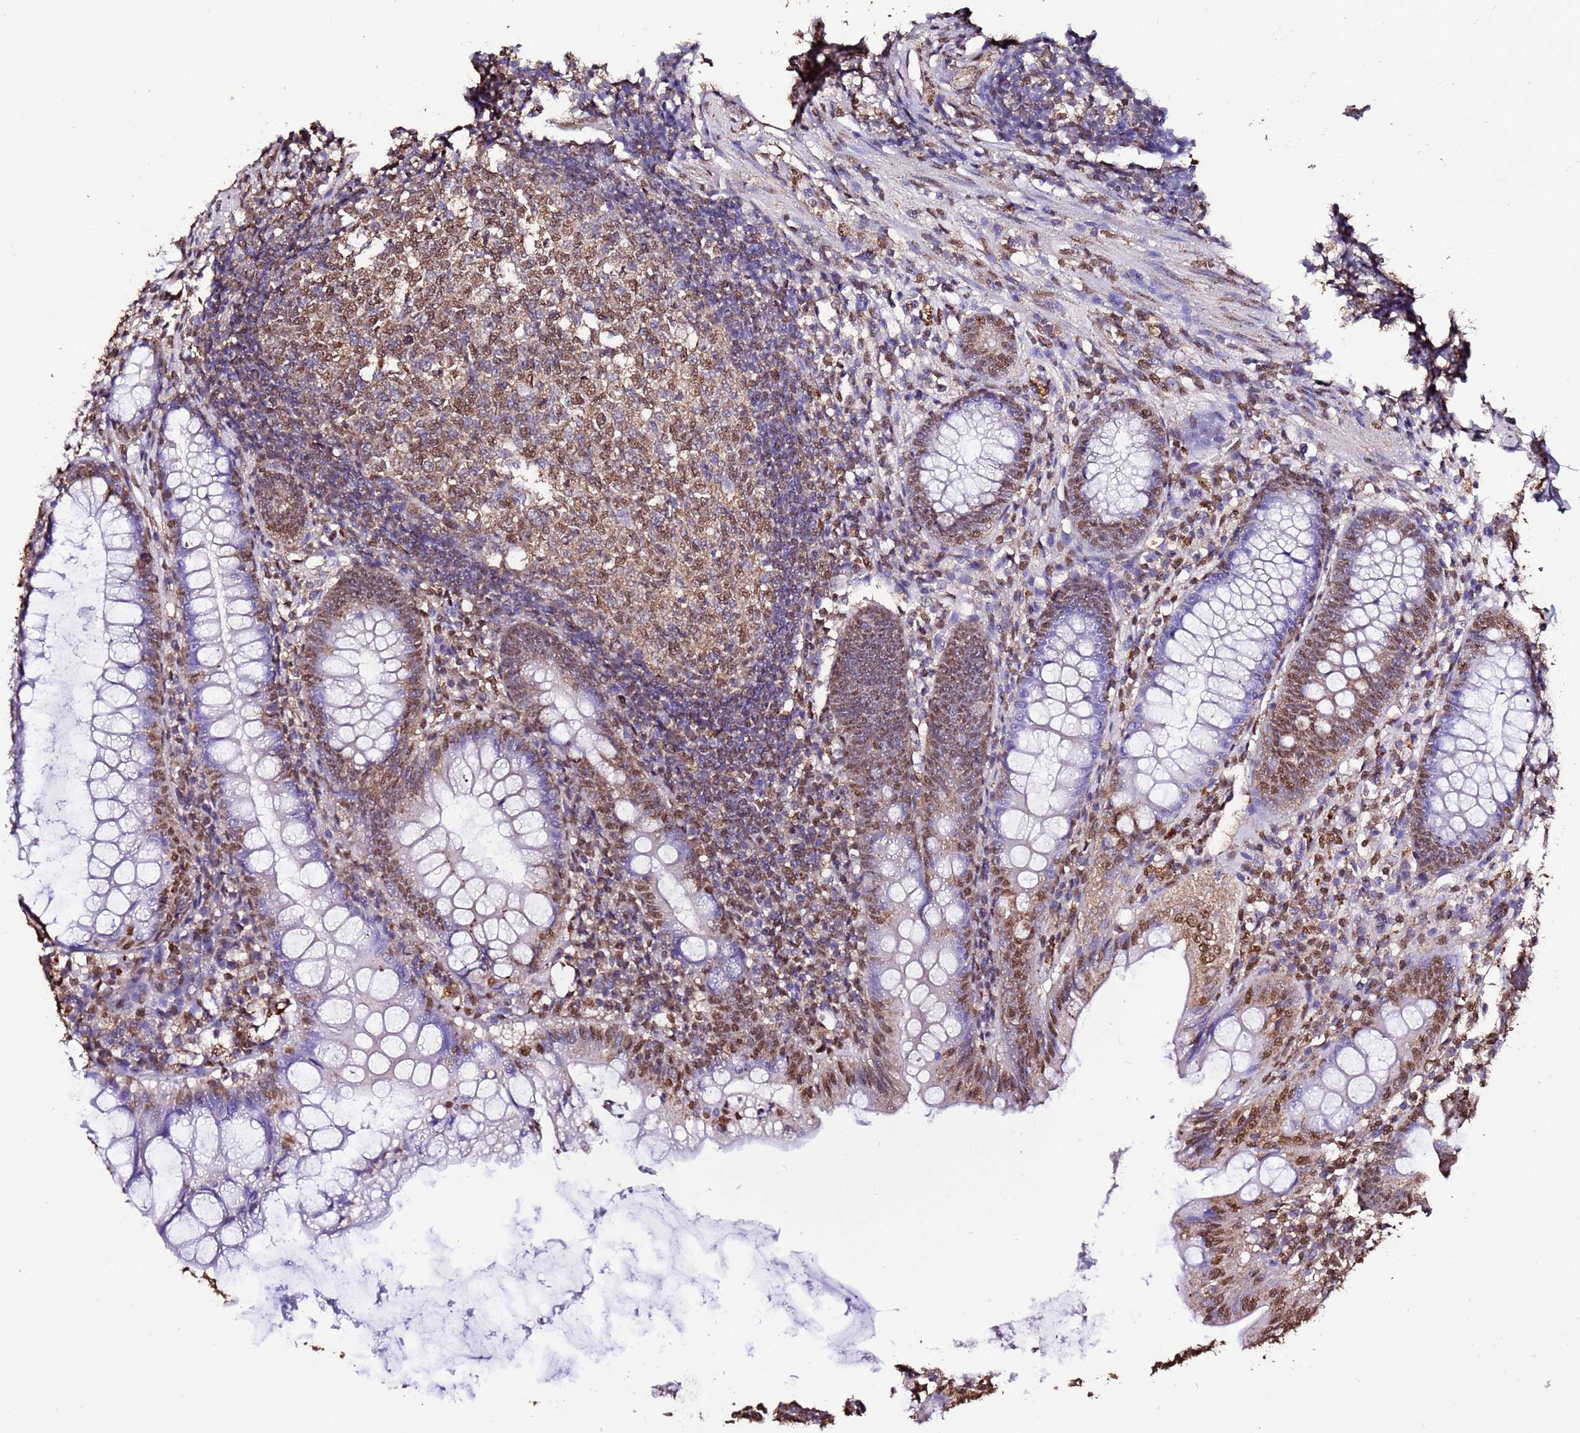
{"staining": {"intensity": "moderate", "quantity": "25%-75%", "location": "nuclear"}, "tissue": "appendix", "cell_type": "Glandular cells", "image_type": "normal", "snomed": [{"axis": "morphology", "description": "Normal tissue, NOS"}, {"axis": "topography", "description": "Appendix"}], "caption": "Appendix was stained to show a protein in brown. There is medium levels of moderate nuclear expression in approximately 25%-75% of glandular cells.", "gene": "TRIP6", "patient": {"sex": "male", "age": 56}}